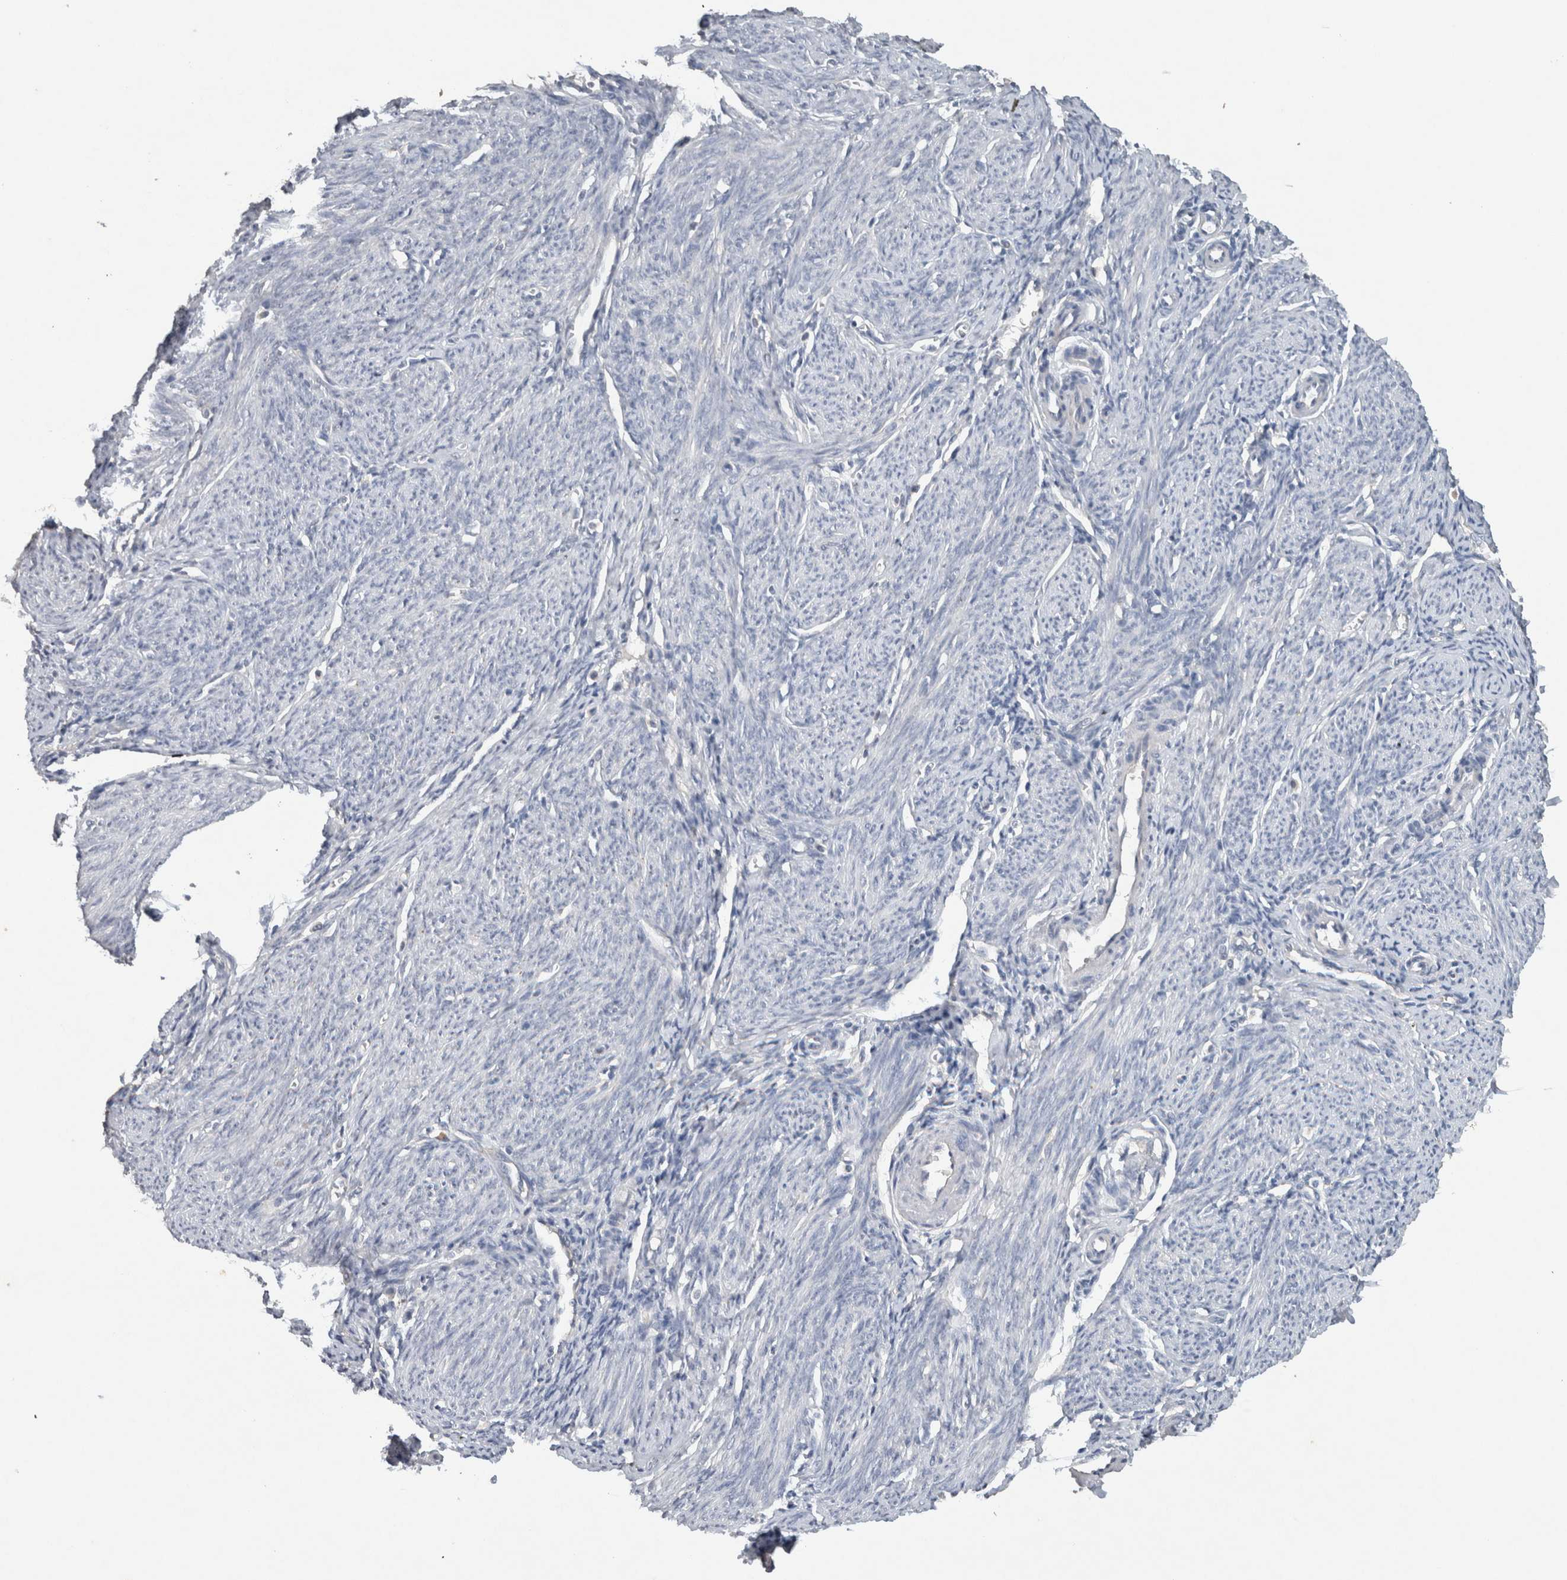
{"staining": {"intensity": "negative", "quantity": "none", "location": "none"}, "tissue": "endometrium", "cell_type": "Cells in endometrial stroma", "image_type": "normal", "snomed": [{"axis": "morphology", "description": "Normal tissue, NOS"}, {"axis": "morphology", "description": "Adenocarcinoma, NOS"}, {"axis": "topography", "description": "Endometrium"}], "caption": "High power microscopy image of an immunohistochemistry micrograph of unremarkable endometrium, revealing no significant staining in cells in endometrial stroma.", "gene": "HEXD", "patient": {"sex": "female", "age": 57}}